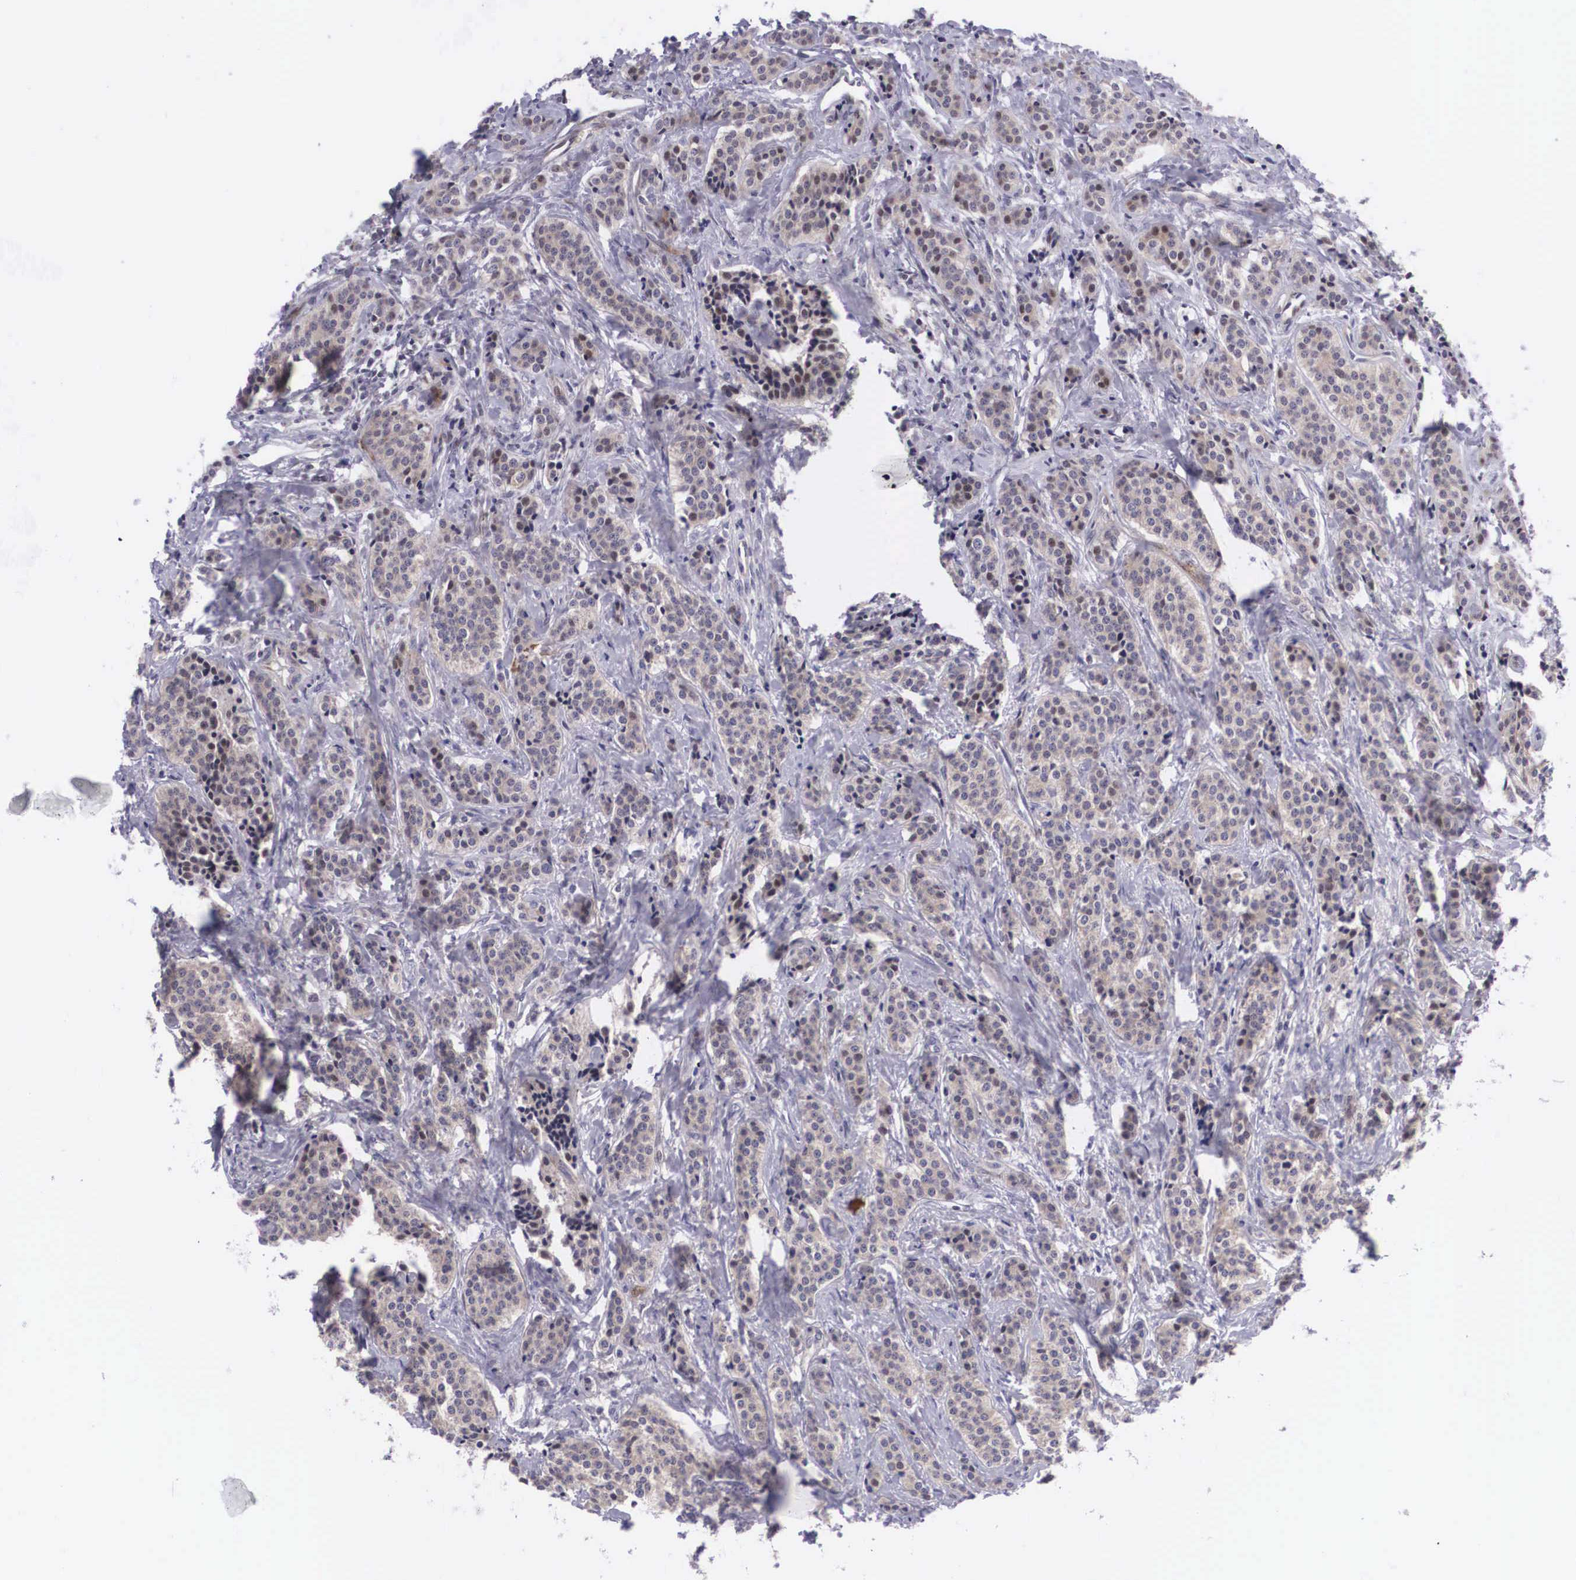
{"staining": {"intensity": "weak", "quantity": ">75%", "location": "cytoplasmic/membranous"}, "tissue": "carcinoid", "cell_type": "Tumor cells", "image_type": "cancer", "snomed": [{"axis": "morphology", "description": "Carcinoid, malignant, NOS"}, {"axis": "topography", "description": "Small intestine"}], "caption": "Brown immunohistochemical staining in malignant carcinoid reveals weak cytoplasmic/membranous positivity in about >75% of tumor cells.", "gene": "EMID1", "patient": {"sex": "male", "age": 63}}